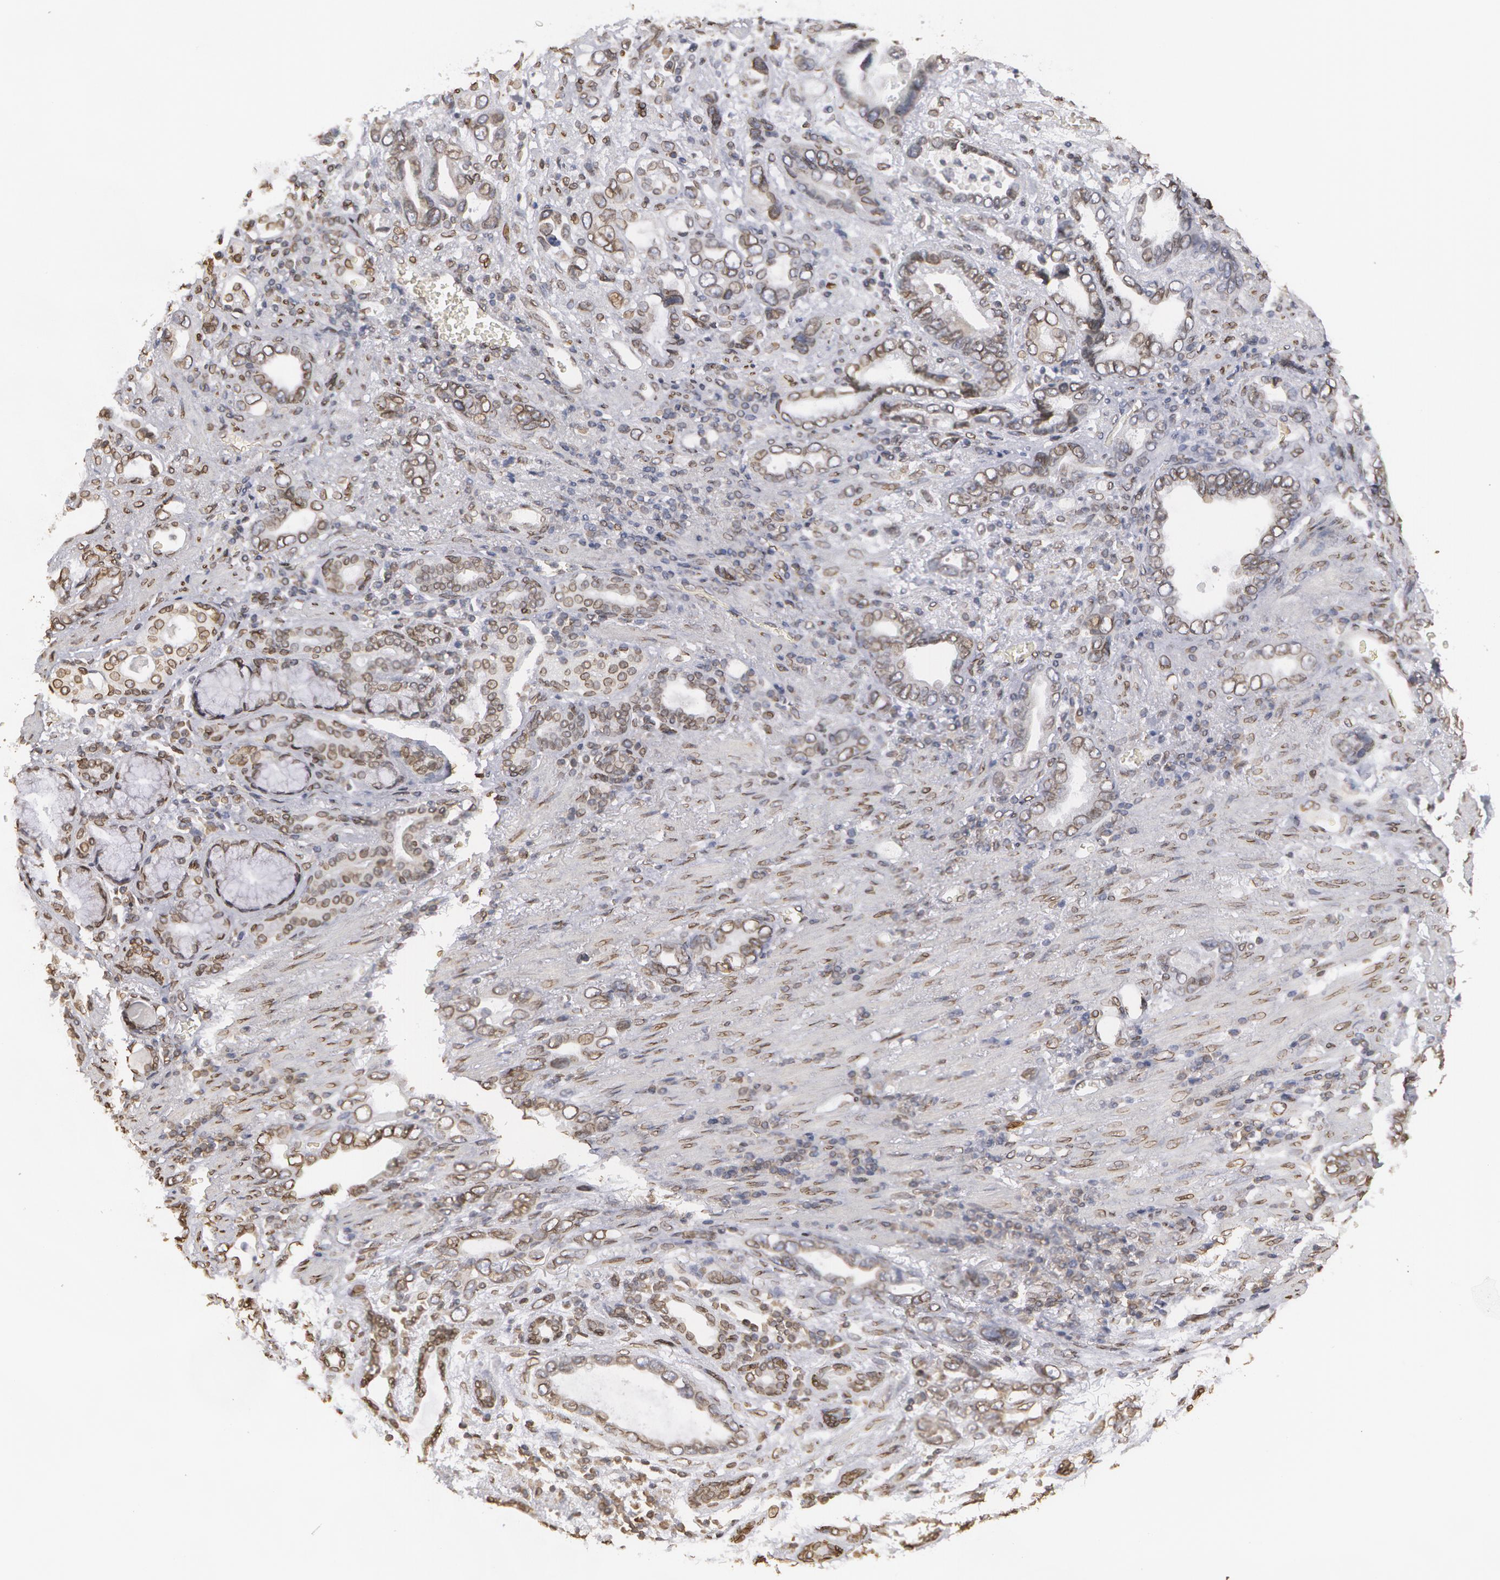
{"staining": {"intensity": "weak", "quantity": "<25%", "location": "nuclear"}, "tissue": "stomach cancer", "cell_type": "Tumor cells", "image_type": "cancer", "snomed": [{"axis": "morphology", "description": "Adenocarcinoma, NOS"}, {"axis": "topography", "description": "Stomach"}], "caption": "This micrograph is of adenocarcinoma (stomach) stained with immunohistochemistry to label a protein in brown with the nuclei are counter-stained blue. There is no staining in tumor cells.", "gene": "EMD", "patient": {"sex": "male", "age": 78}}